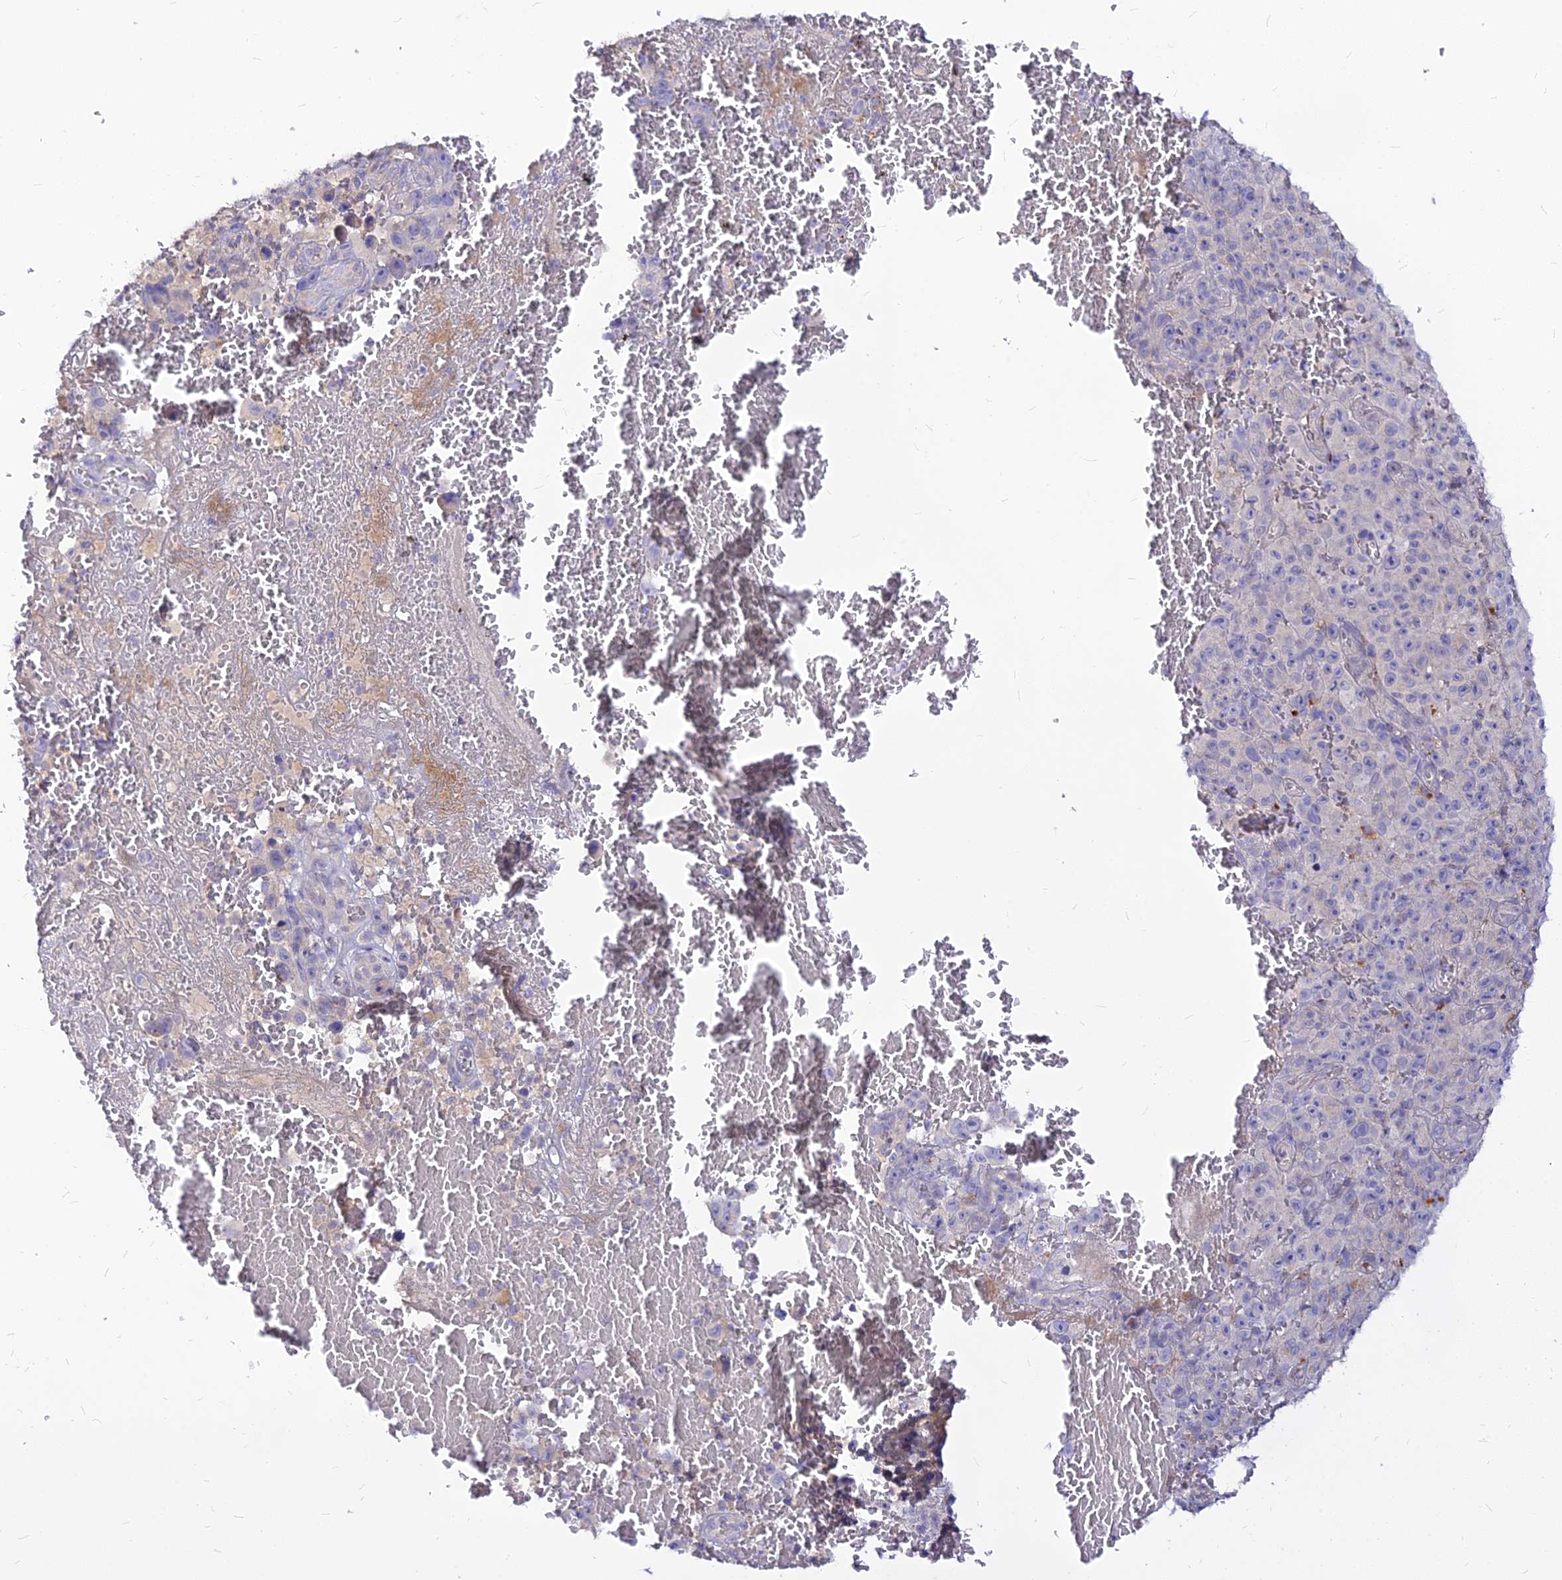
{"staining": {"intensity": "negative", "quantity": "none", "location": "none"}, "tissue": "melanoma", "cell_type": "Tumor cells", "image_type": "cancer", "snomed": [{"axis": "morphology", "description": "Malignant melanoma, NOS"}, {"axis": "topography", "description": "Skin"}], "caption": "Human malignant melanoma stained for a protein using immunohistochemistry (IHC) demonstrates no positivity in tumor cells.", "gene": "CZIB", "patient": {"sex": "female", "age": 82}}